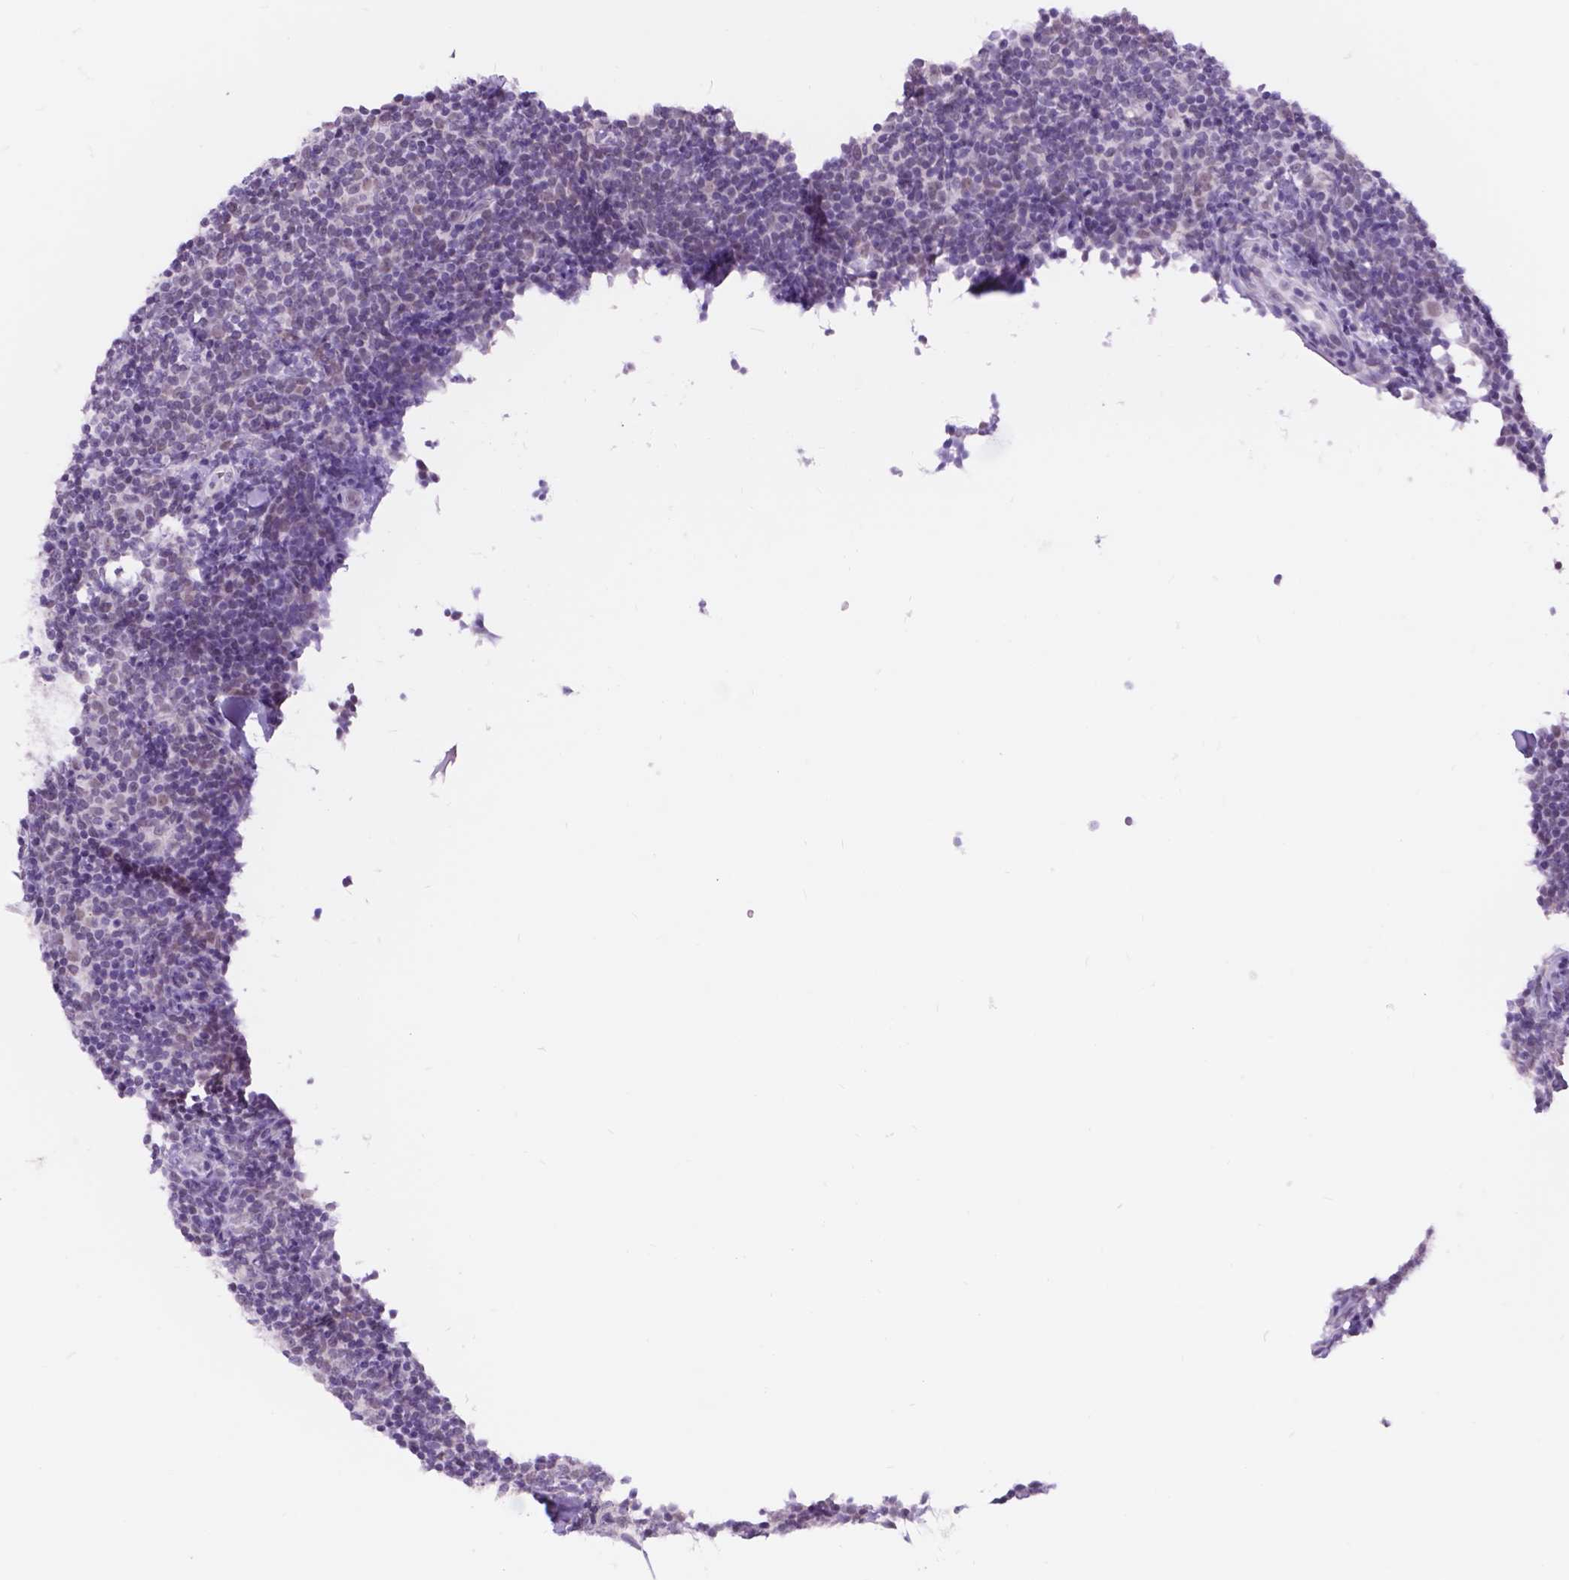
{"staining": {"intensity": "negative", "quantity": "none", "location": "none"}, "tissue": "lymphoma", "cell_type": "Tumor cells", "image_type": "cancer", "snomed": [{"axis": "morphology", "description": "Malignant lymphoma, non-Hodgkin's type, Low grade"}, {"axis": "topography", "description": "Lymph node"}], "caption": "The image exhibits no staining of tumor cells in malignant lymphoma, non-Hodgkin's type (low-grade).", "gene": "DCC", "patient": {"sex": "female", "age": 56}}